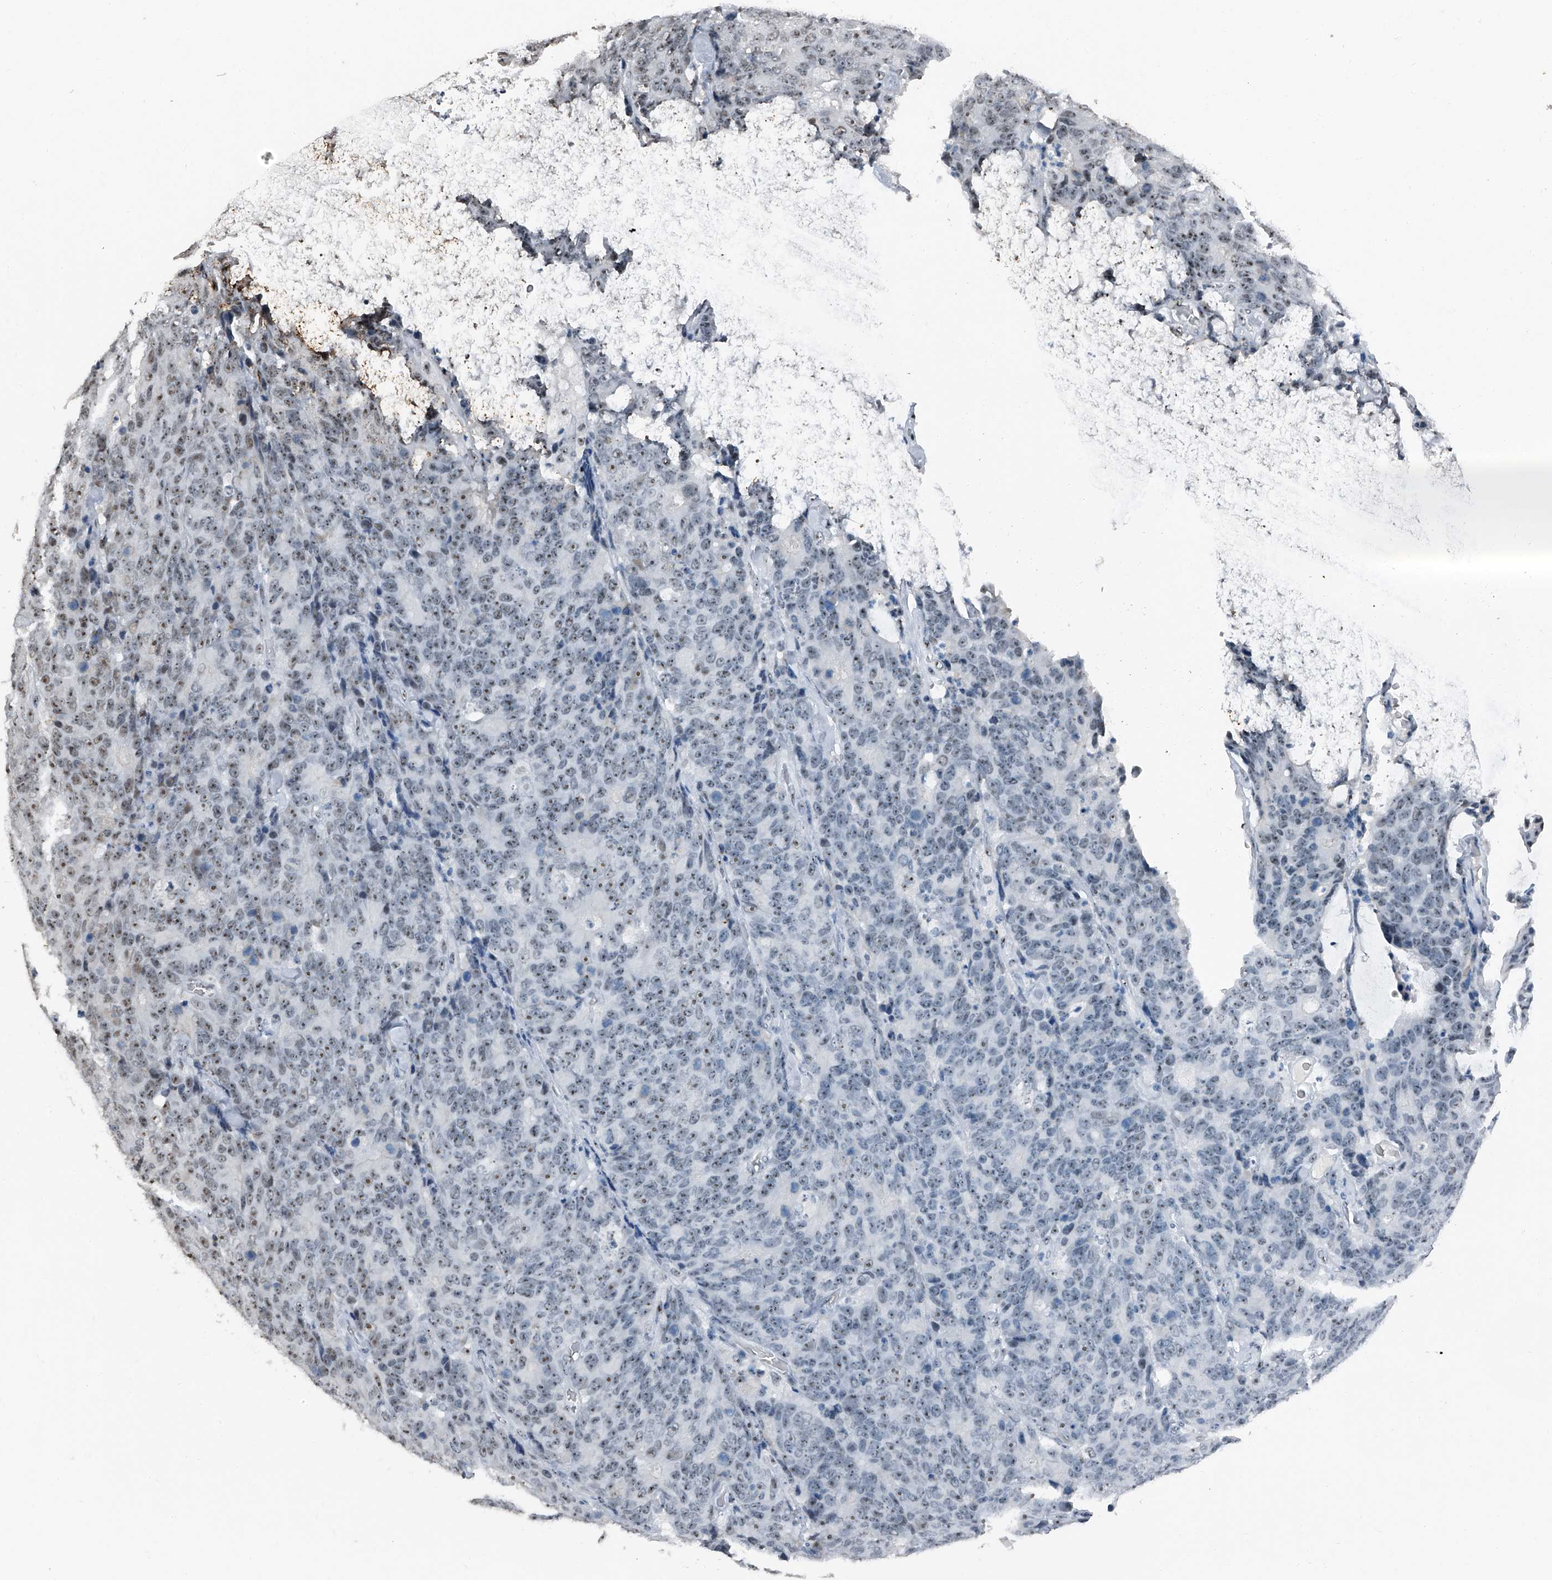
{"staining": {"intensity": "moderate", "quantity": "25%-75%", "location": "nuclear"}, "tissue": "colorectal cancer", "cell_type": "Tumor cells", "image_type": "cancer", "snomed": [{"axis": "morphology", "description": "Adenocarcinoma, NOS"}, {"axis": "topography", "description": "Colon"}], "caption": "This photomicrograph displays immunohistochemistry staining of colorectal cancer, with medium moderate nuclear positivity in about 25%-75% of tumor cells.", "gene": "TCOF1", "patient": {"sex": "female", "age": 86}}